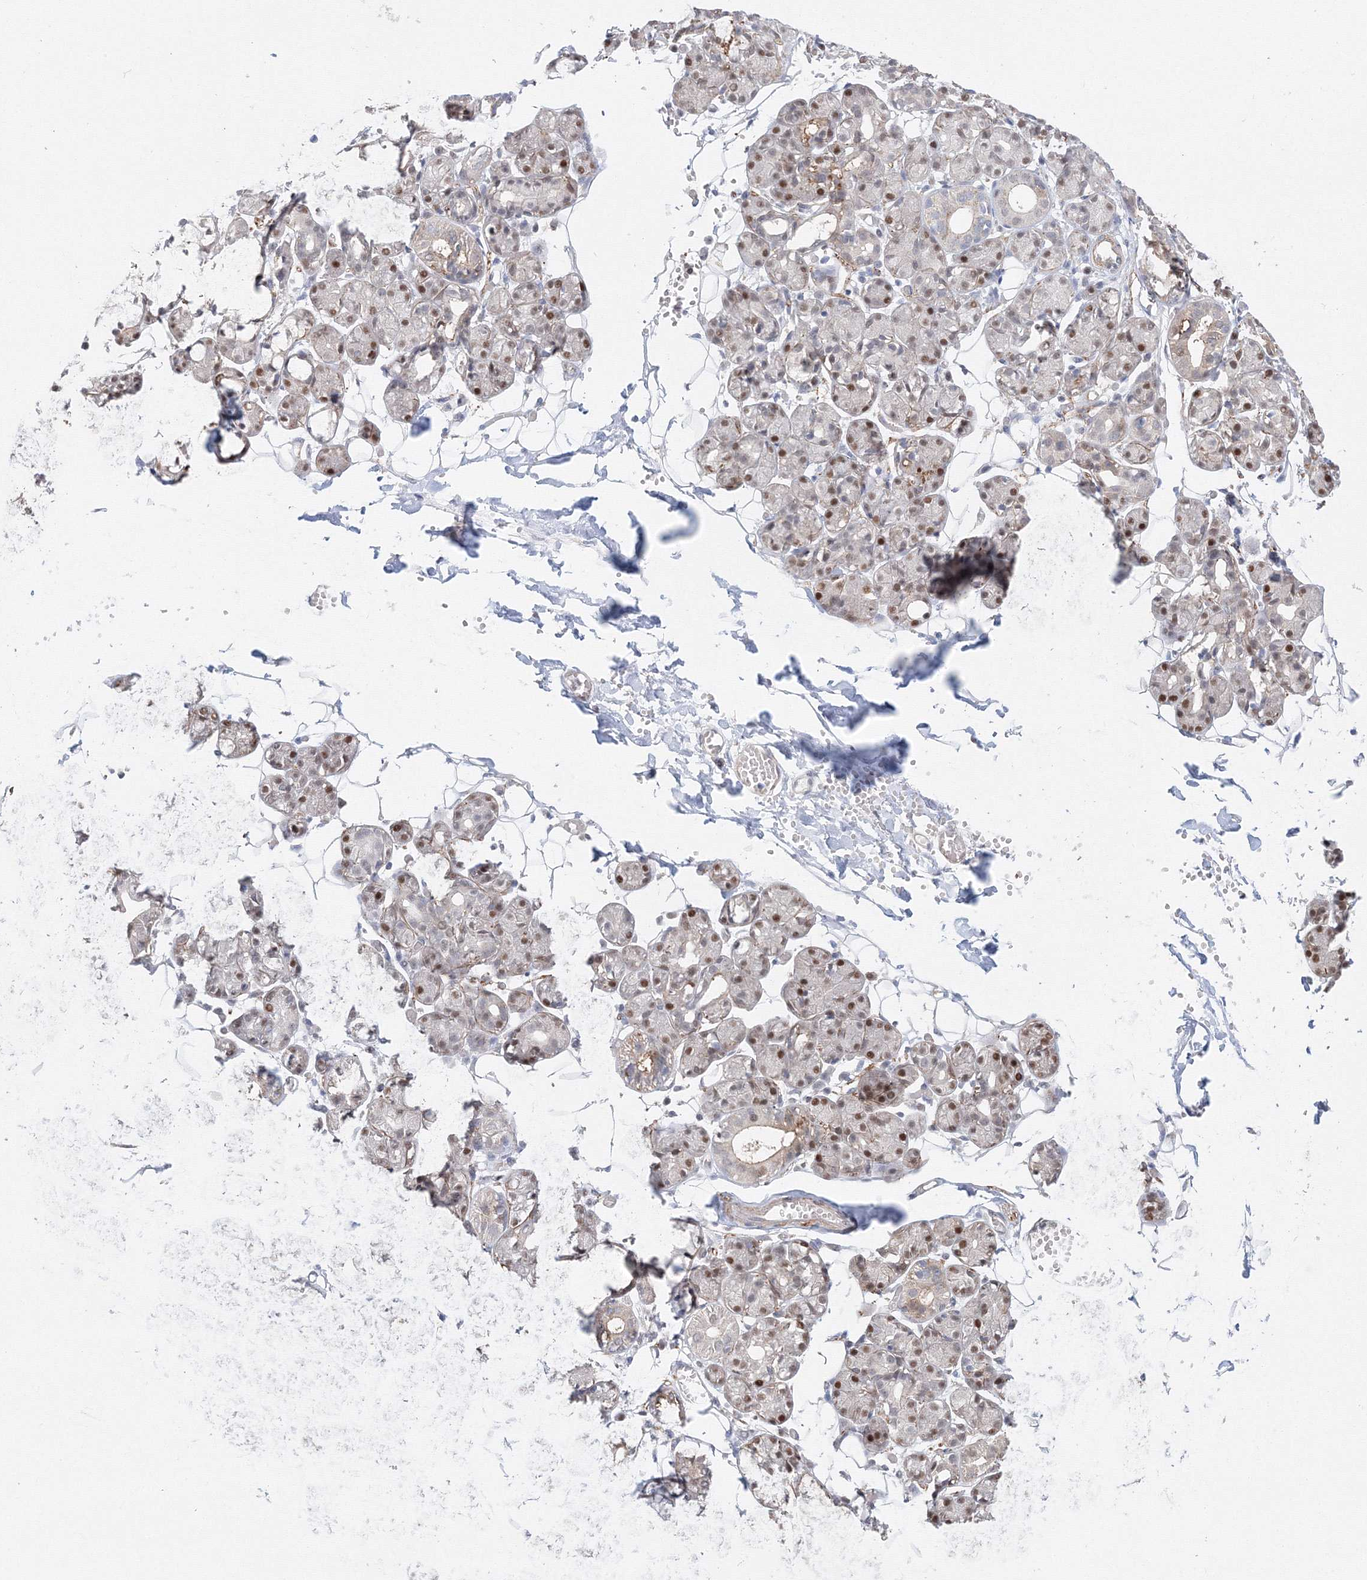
{"staining": {"intensity": "moderate", "quantity": "25%-75%", "location": "nuclear"}, "tissue": "salivary gland", "cell_type": "Glandular cells", "image_type": "normal", "snomed": [{"axis": "morphology", "description": "Normal tissue, NOS"}, {"axis": "topography", "description": "Salivary gland"}], "caption": "DAB immunohistochemical staining of unremarkable human salivary gland demonstrates moderate nuclear protein staining in approximately 25%-75% of glandular cells.", "gene": "ARHGAP21", "patient": {"sex": "male", "age": 63}}